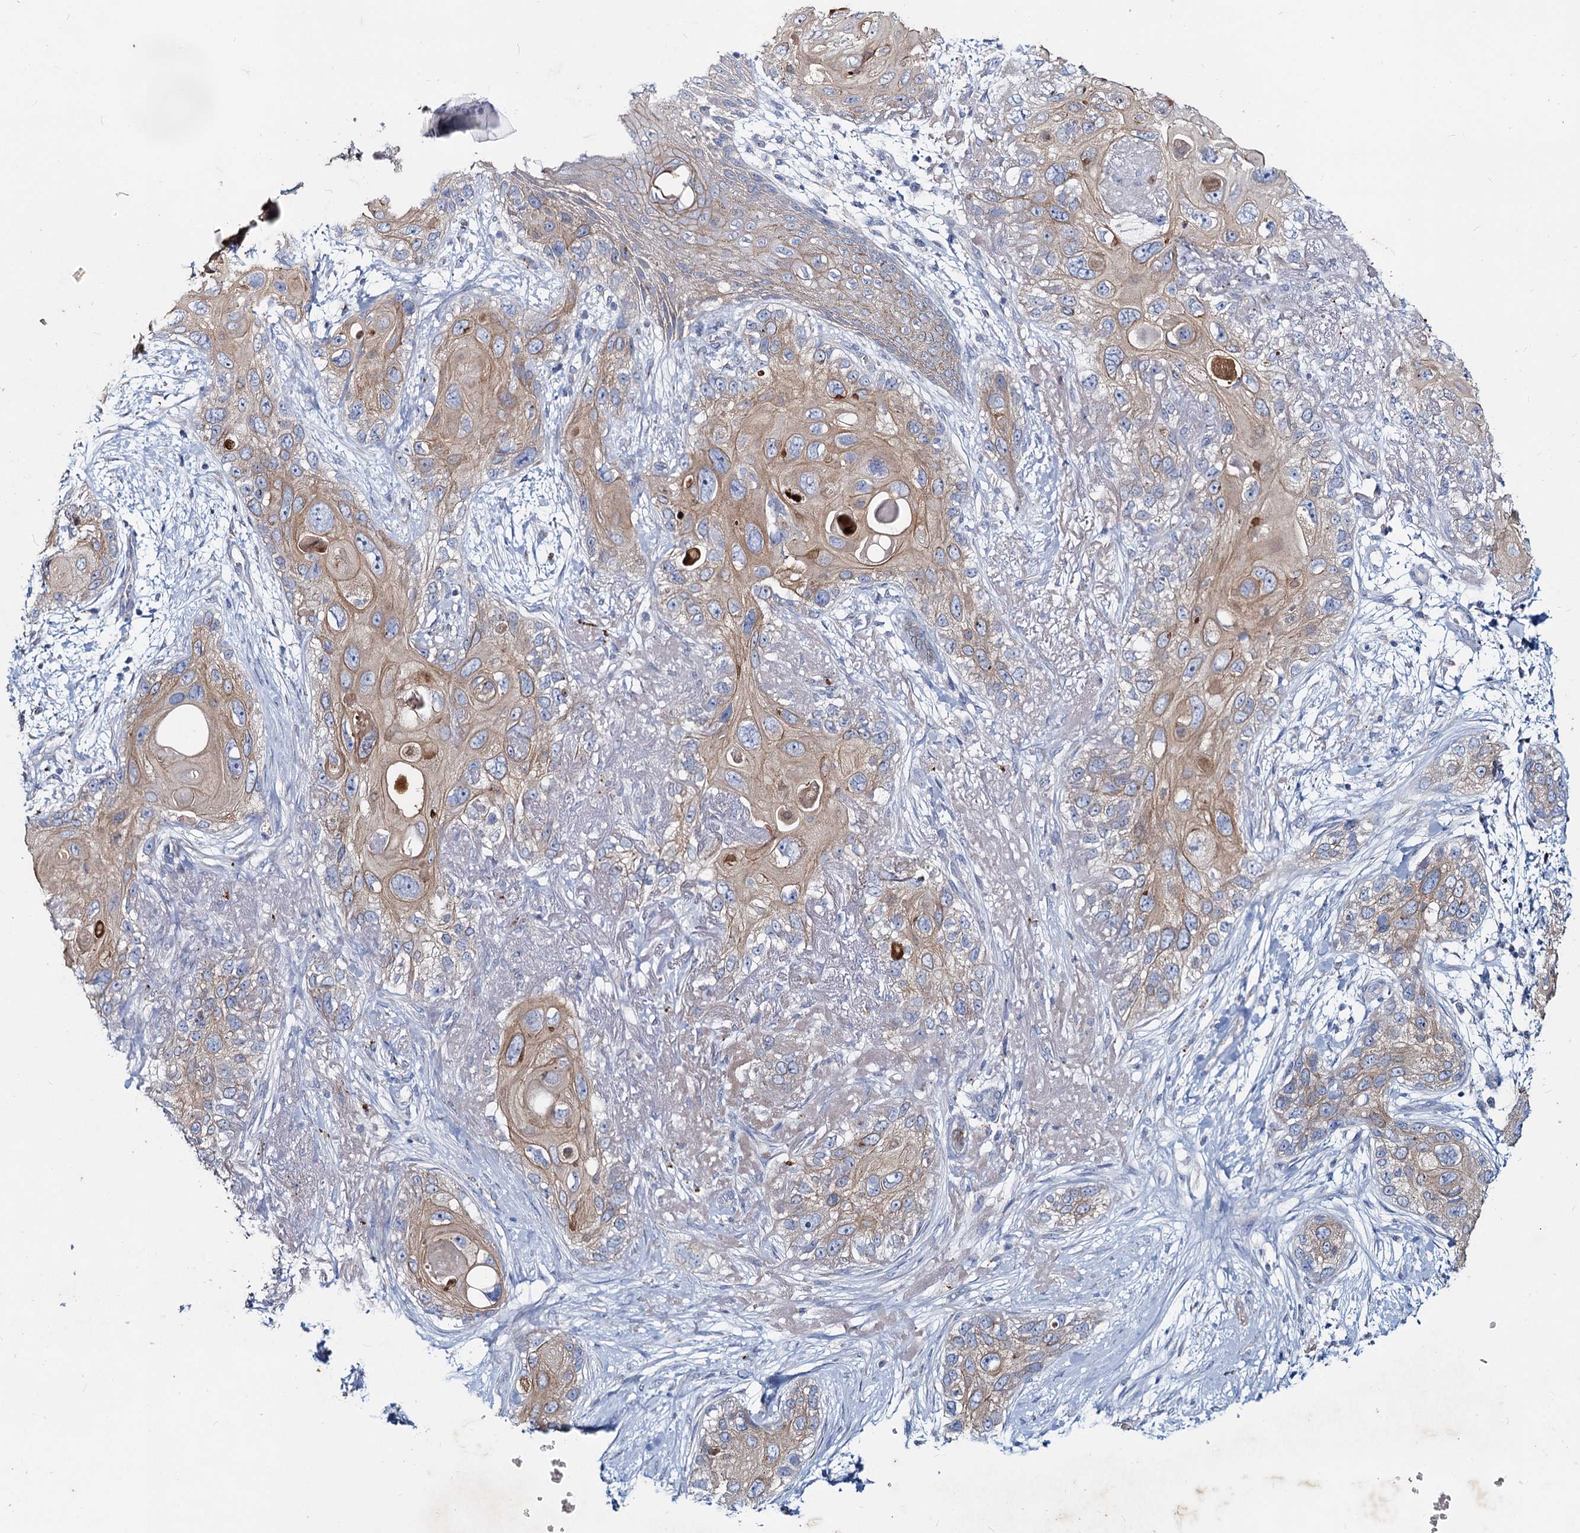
{"staining": {"intensity": "moderate", "quantity": "<25%", "location": "cytoplasmic/membranous"}, "tissue": "skin cancer", "cell_type": "Tumor cells", "image_type": "cancer", "snomed": [{"axis": "morphology", "description": "Normal tissue, NOS"}, {"axis": "morphology", "description": "Squamous cell carcinoma, NOS"}, {"axis": "topography", "description": "Skin"}], "caption": "A histopathology image of human skin cancer (squamous cell carcinoma) stained for a protein demonstrates moderate cytoplasmic/membranous brown staining in tumor cells.", "gene": "TMX2", "patient": {"sex": "male", "age": 72}}